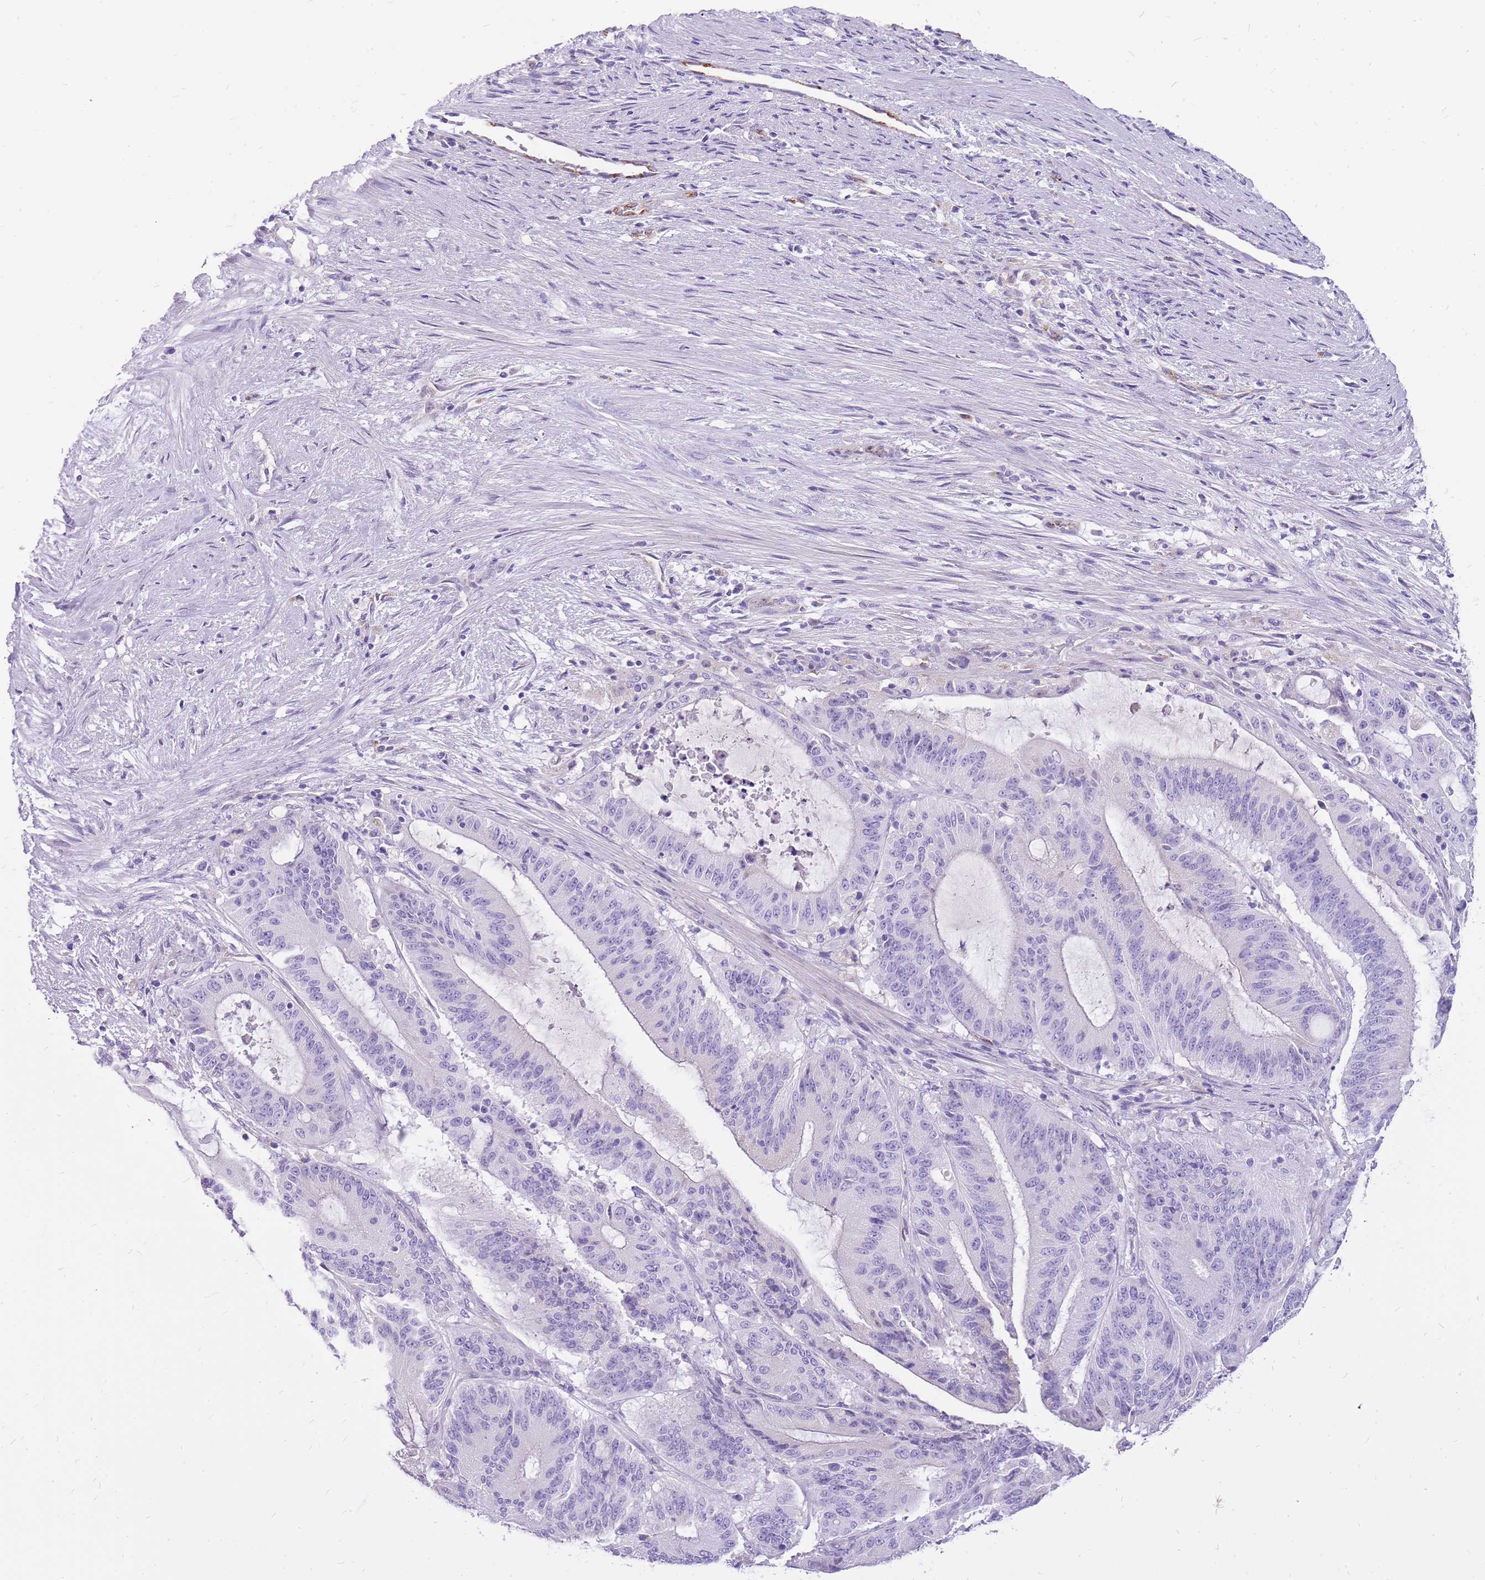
{"staining": {"intensity": "negative", "quantity": "none", "location": "none"}, "tissue": "liver cancer", "cell_type": "Tumor cells", "image_type": "cancer", "snomed": [{"axis": "morphology", "description": "Normal tissue, NOS"}, {"axis": "morphology", "description": "Cholangiocarcinoma"}, {"axis": "topography", "description": "Liver"}, {"axis": "topography", "description": "Peripheral nerve tissue"}], "caption": "Tumor cells are negative for brown protein staining in cholangiocarcinoma (liver).", "gene": "PCNX1", "patient": {"sex": "female", "age": 73}}